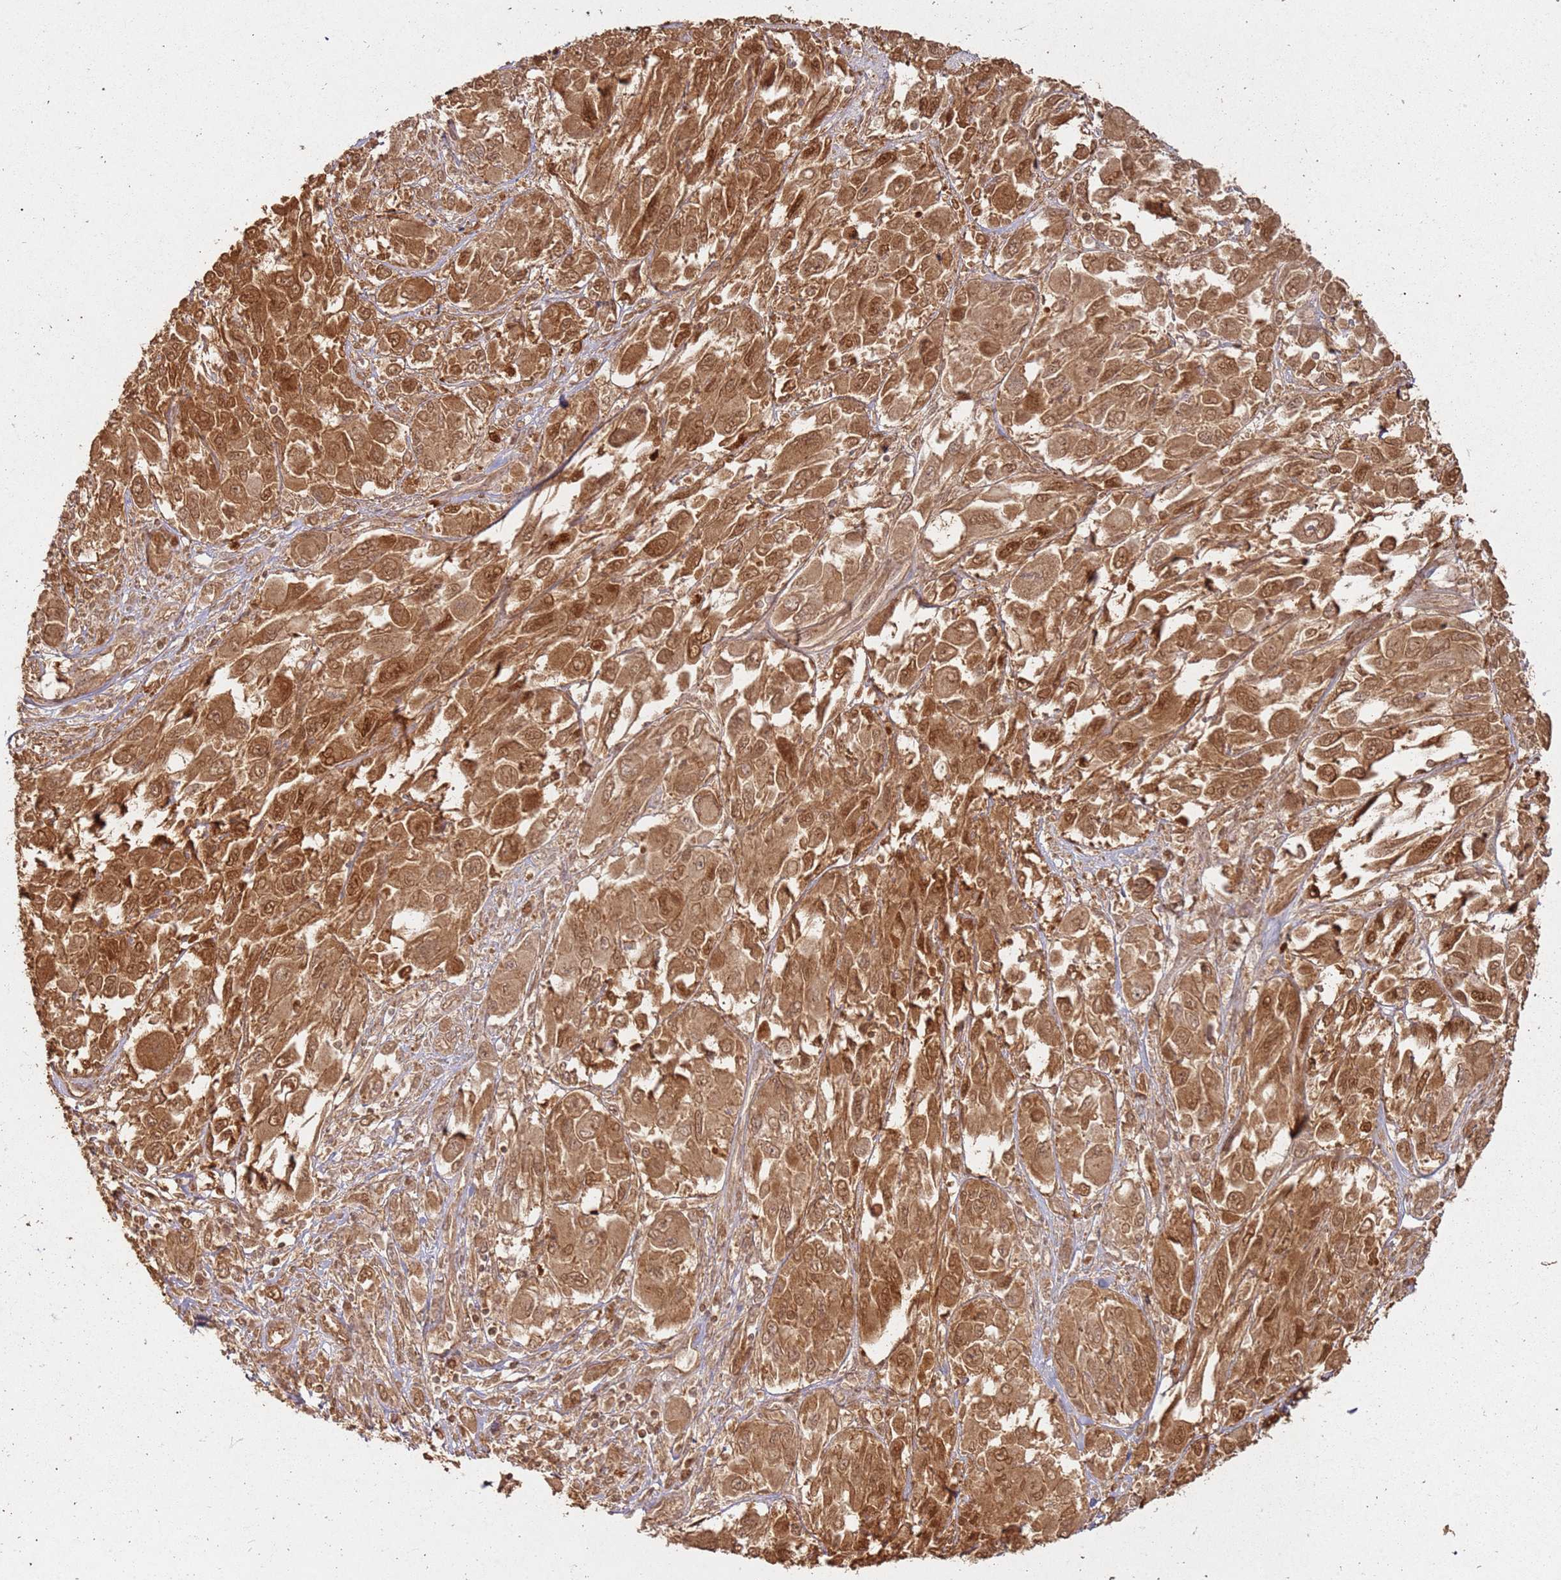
{"staining": {"intensity": "moderate", "quantity": ">75%", "location": "cytoplasmic/membranous"}, "tissue": "melanoma", "cell_type": "Tumor cells", "image_type": "cancer", "snomed": [{"axis": "morphology", "description": "Malignant melanoma, NOS"}, {"axis": "topography", "description": "Skin"}], "caption": "Immunohistochemistry (IHC) photomicrograph of human malignant melanoma stained for a protein (brown), which reveals medium levels of moderate cytoplasmic/membranous expression in approximately >75% of tumor cells.", "gene": "ZNF776", "patient": {"sex": "female", "age": 91}}